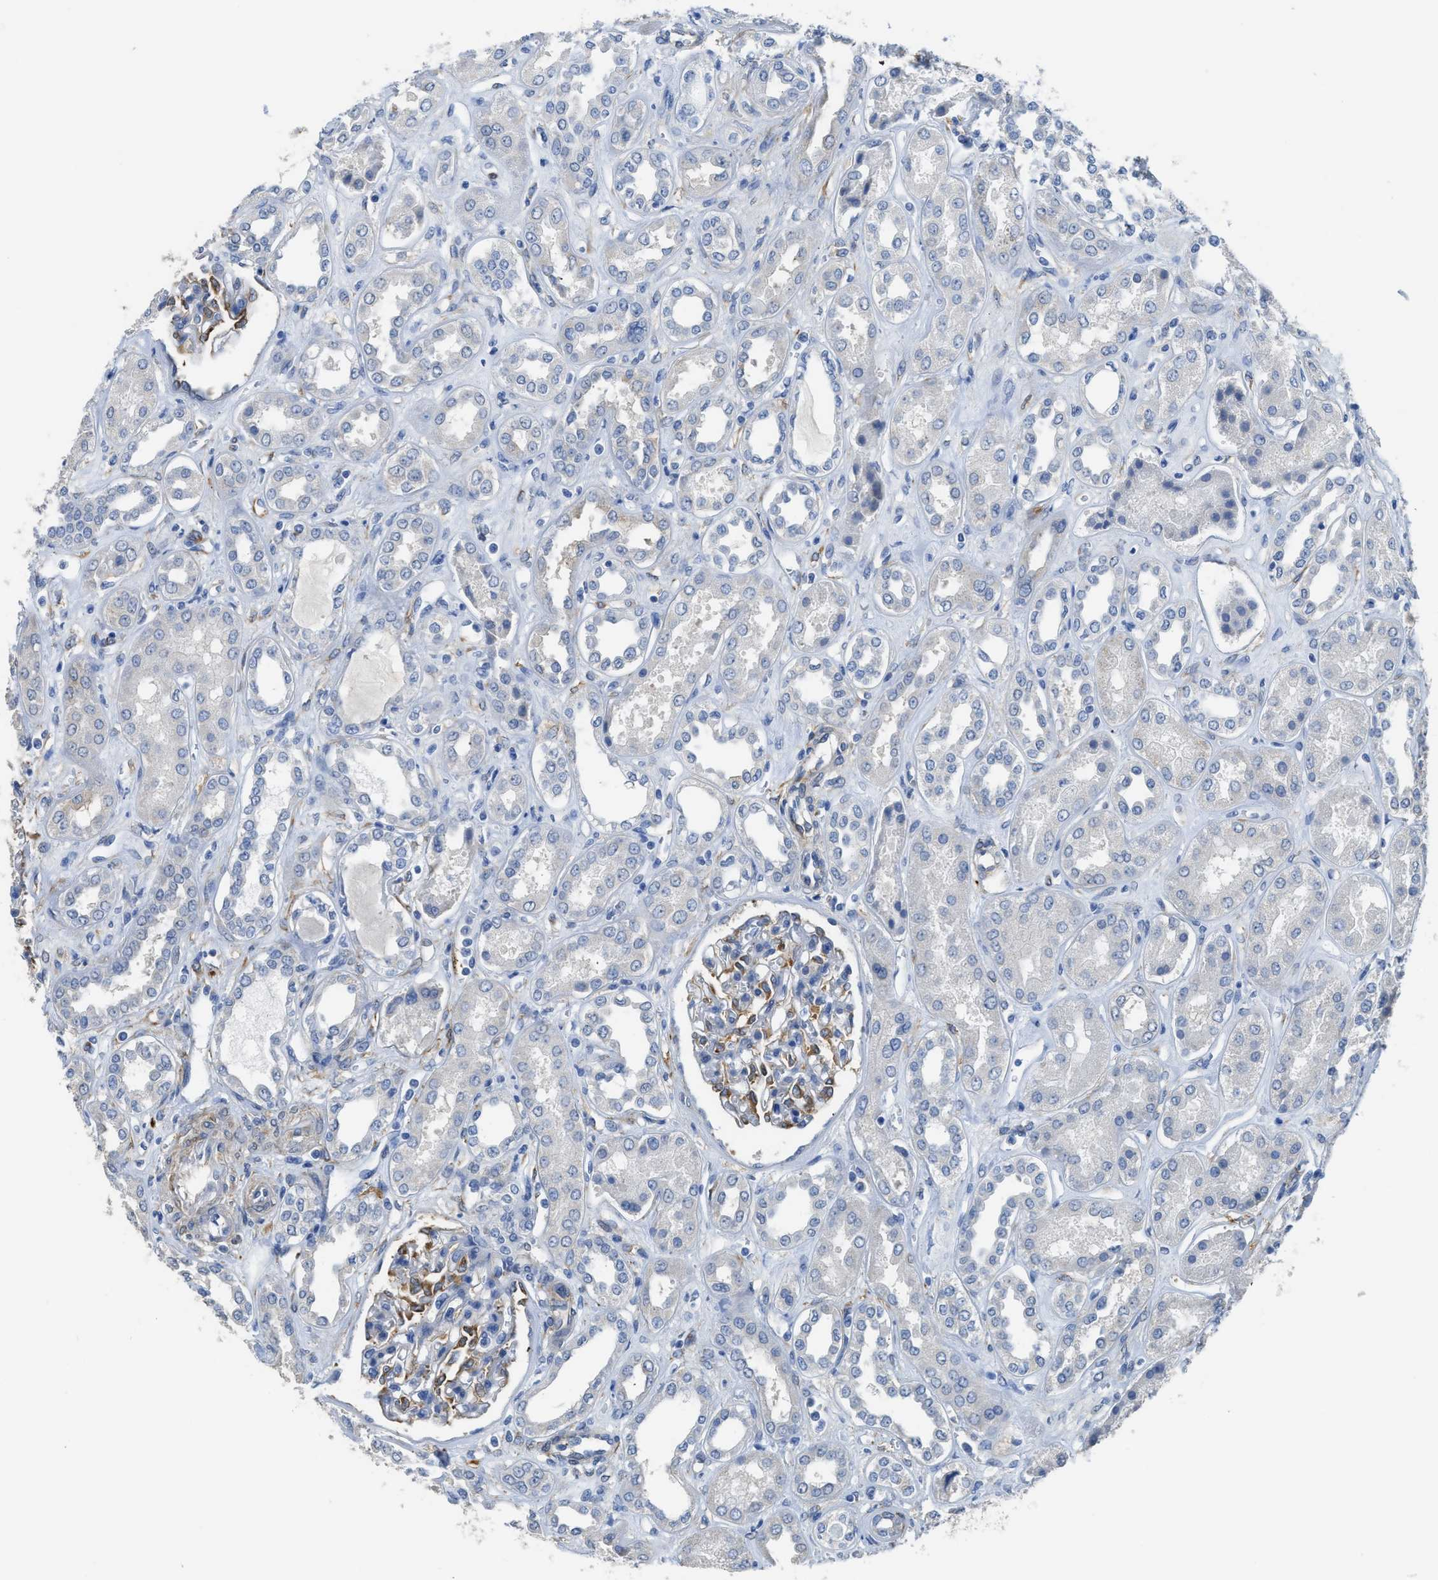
{"staining": {"intensity": "strong", "quantity": "25%-75%", "location": "cytoplasmic/membranous"}, "tissue": "kidney", "cell_type": "Cells in glomeruli", "image_type": "normal", "snomed": [{"axis": "morphology", "description": "Normal tissue, NOS"}, {"axis": "topography", "description": "Kidney"}], "caption": "IHC photomicrograph of benign kidney: kidney stained using immunohistochemistry reveals high levels of strong protein expression localized specifically in the cytoplasmic/membranous of cells in glomeruli, appearing as a cytoplasmic/membranous brown color.", "gene": "ZSWIM5", "patient": {"sex": "male", "age": 59}}